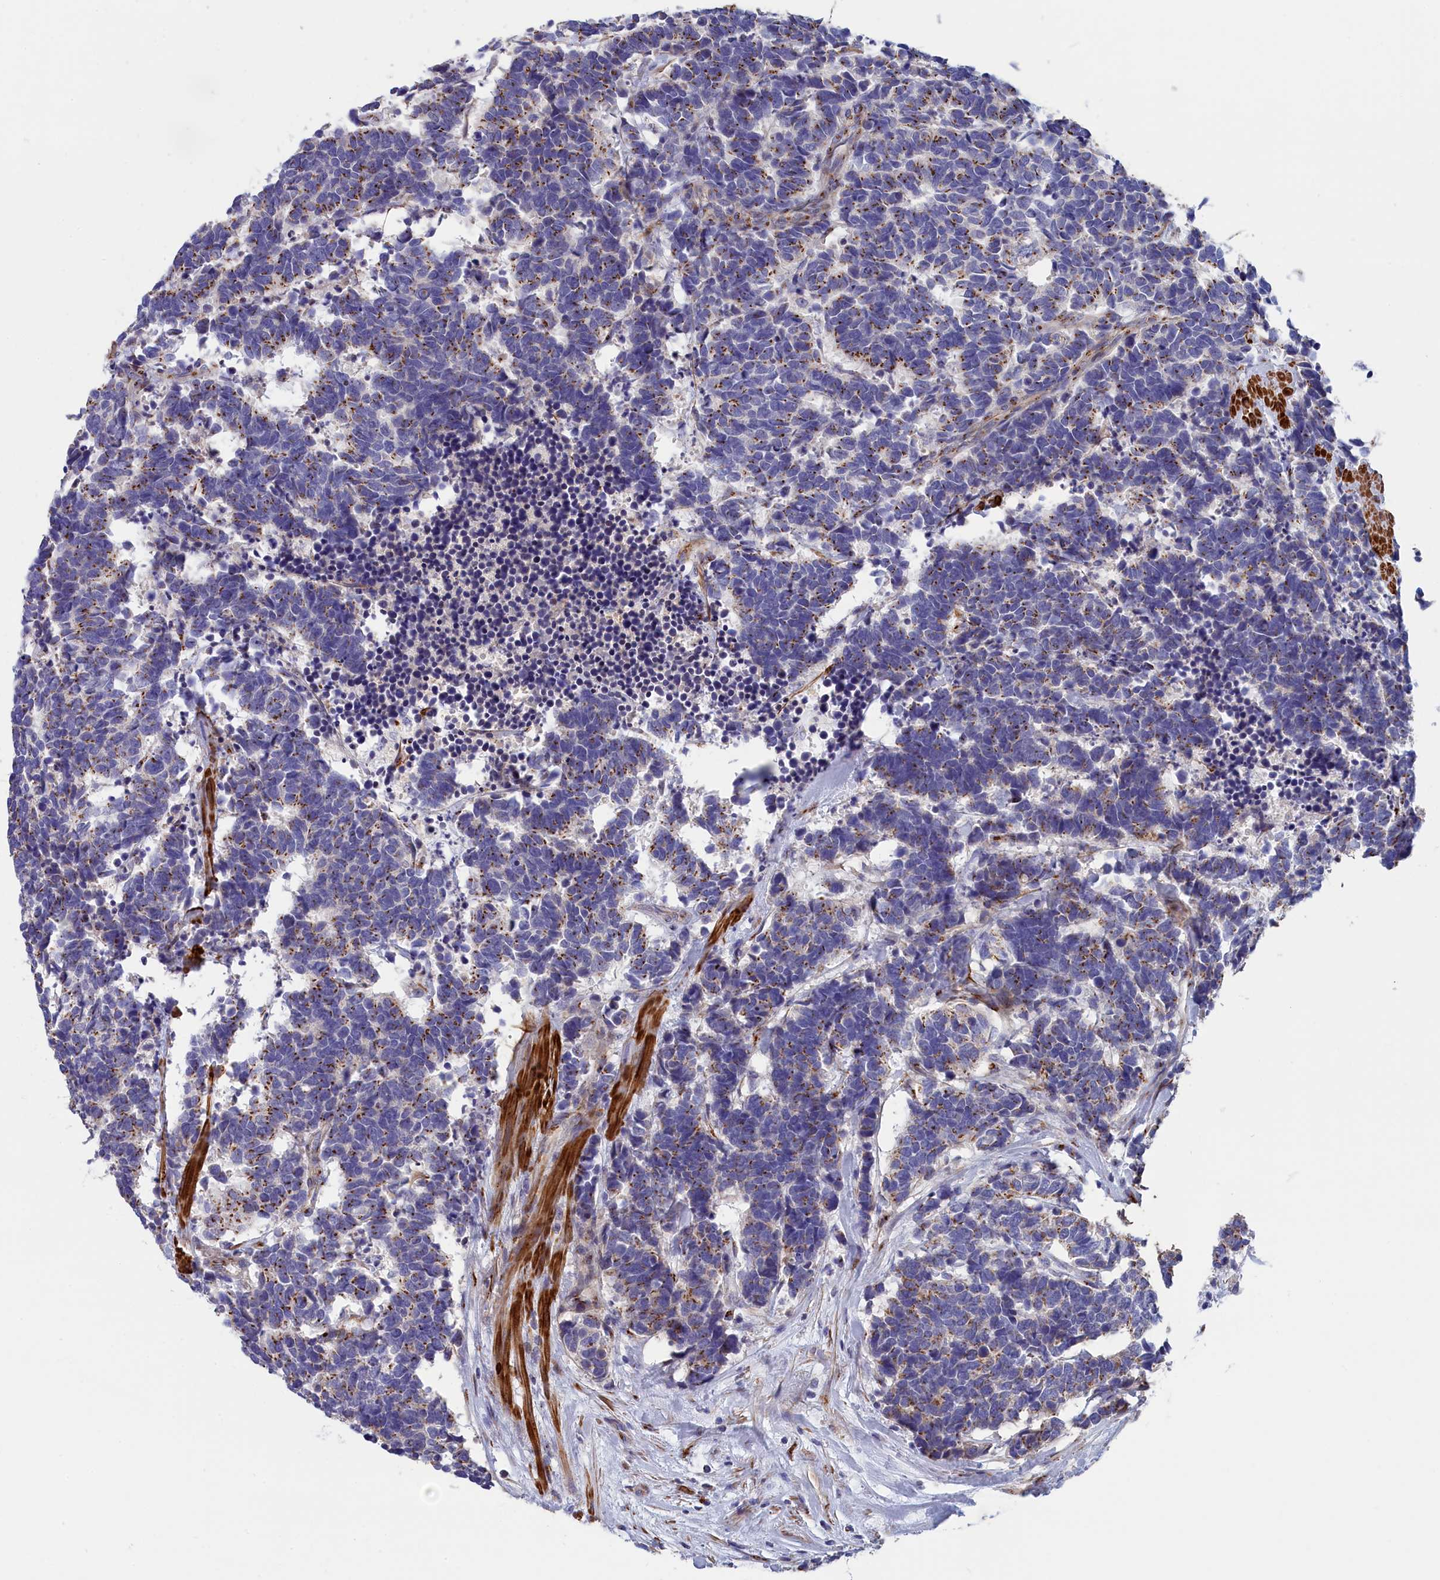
{"staining": {"intensity": "moderate", "quantity": "25%-75%", "location": "cytoplasmic/membranous"}, "tissue": "carcinoid", "cell_type": "Tumor cells", "image_type": "cancer", "snomed": [{"axis": "morphology", "description": "Carcinoma, NOS"}, {"axis": "morphology", "description": "Carcinoid, malignant, NOS"}, {"axis": "topography", "description": "Urinary bladder"}], "caption": "Carcinoid stained with IHC exhibits moderate cytoplasmic/membranous positivity in approximately 25%-75% of tumor cells.", "gene": "TUBGCP4", "patient": {"sex": "male", "age": 57}}